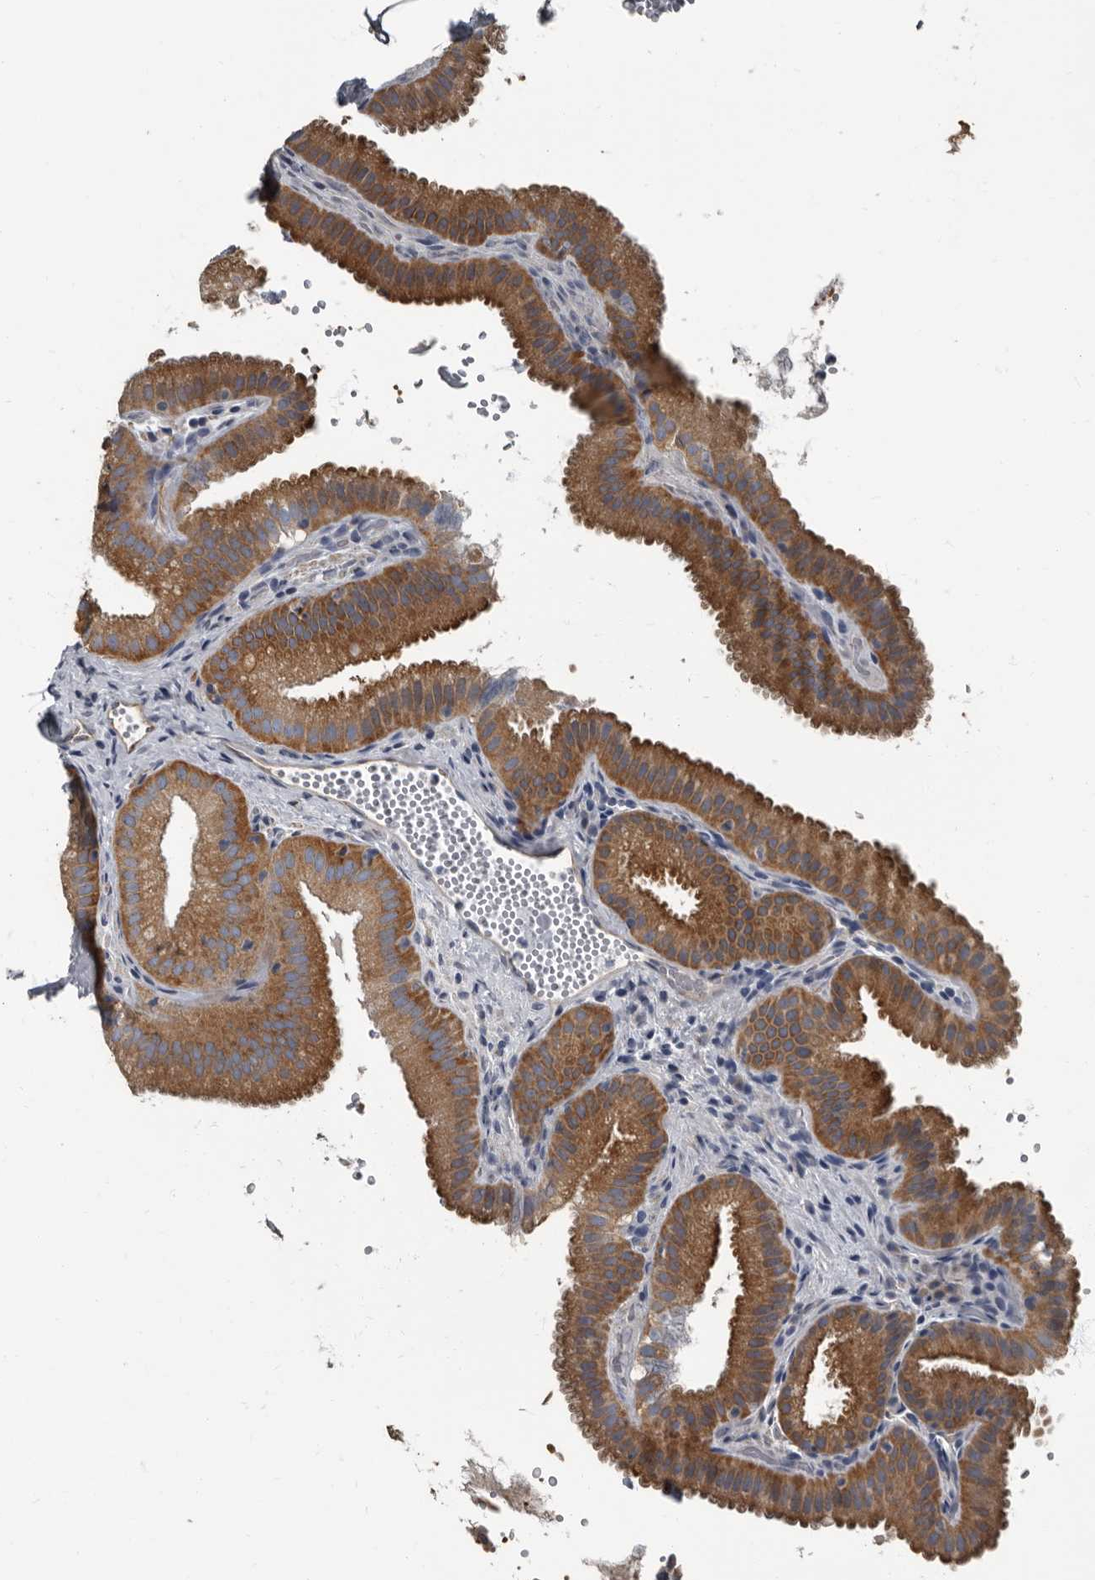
{"staining": {"intensity": "strong", "quantity": ">75%", "location": "cytoplasmic/membranous"}, "tissue": "gallbladder", "cell_type": "Glandular cells", "image_type": "normal", "snomed": [{"axis": "morphology", "description": "Normal tissue, NOS"}, {"axis": "topography", "description": "Gallbladder"}], "caption": "Protein analysis of benign gallbladder reveals strong cytoplasmic/membranous positivity in about >75% of glandular cells.", "gene": "TPD52L1", "patient": {"sex": "female", "age": 30}}